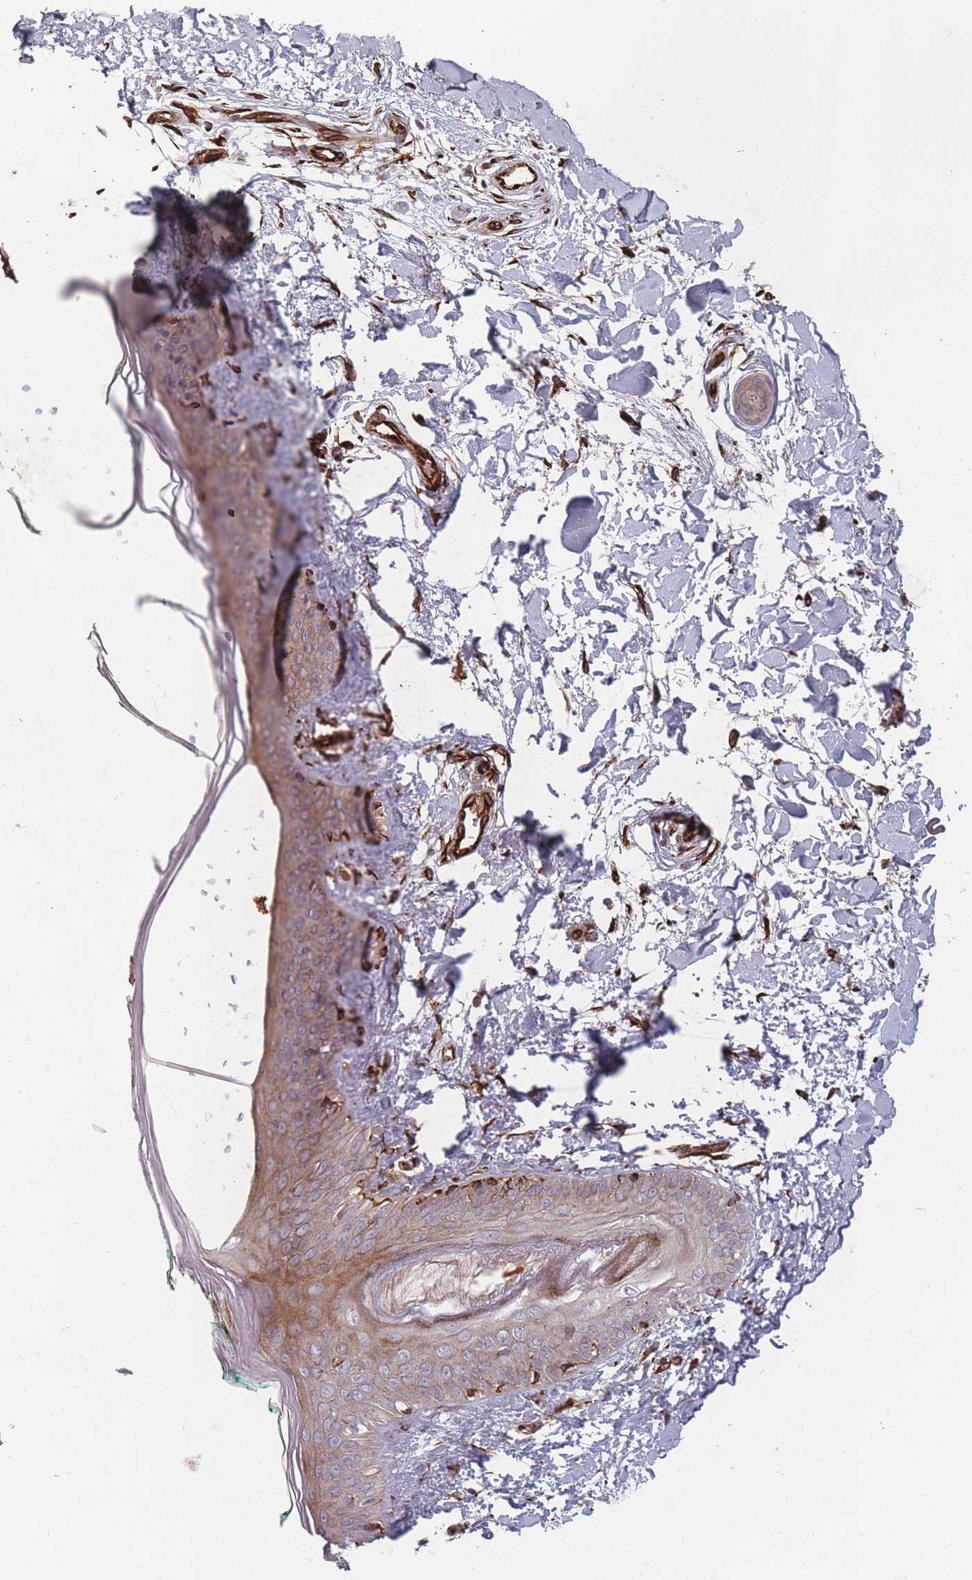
{"staining": {"intensity": "moderate", "quantity": ">75%", "location": "cytoplasmic/membranous"}, "tissue": "skin", "cell_type": "Fibroblasts", "image_type": "normal", "snomed": [{"axis": "morphology", "description": "Normal tissue, NOS"}, {"axis": "topography", "description": "Skin"}], "caption": "The image displays a brown stain indicating the presence of a protein in the cytoplasmic/membranous of fibroblasts in skin. (Brightfield microscopy of DAB IHC at high magnification).", "gene": "EEF1AKMT2", "patient": {"sex": "female", "age": 34}}